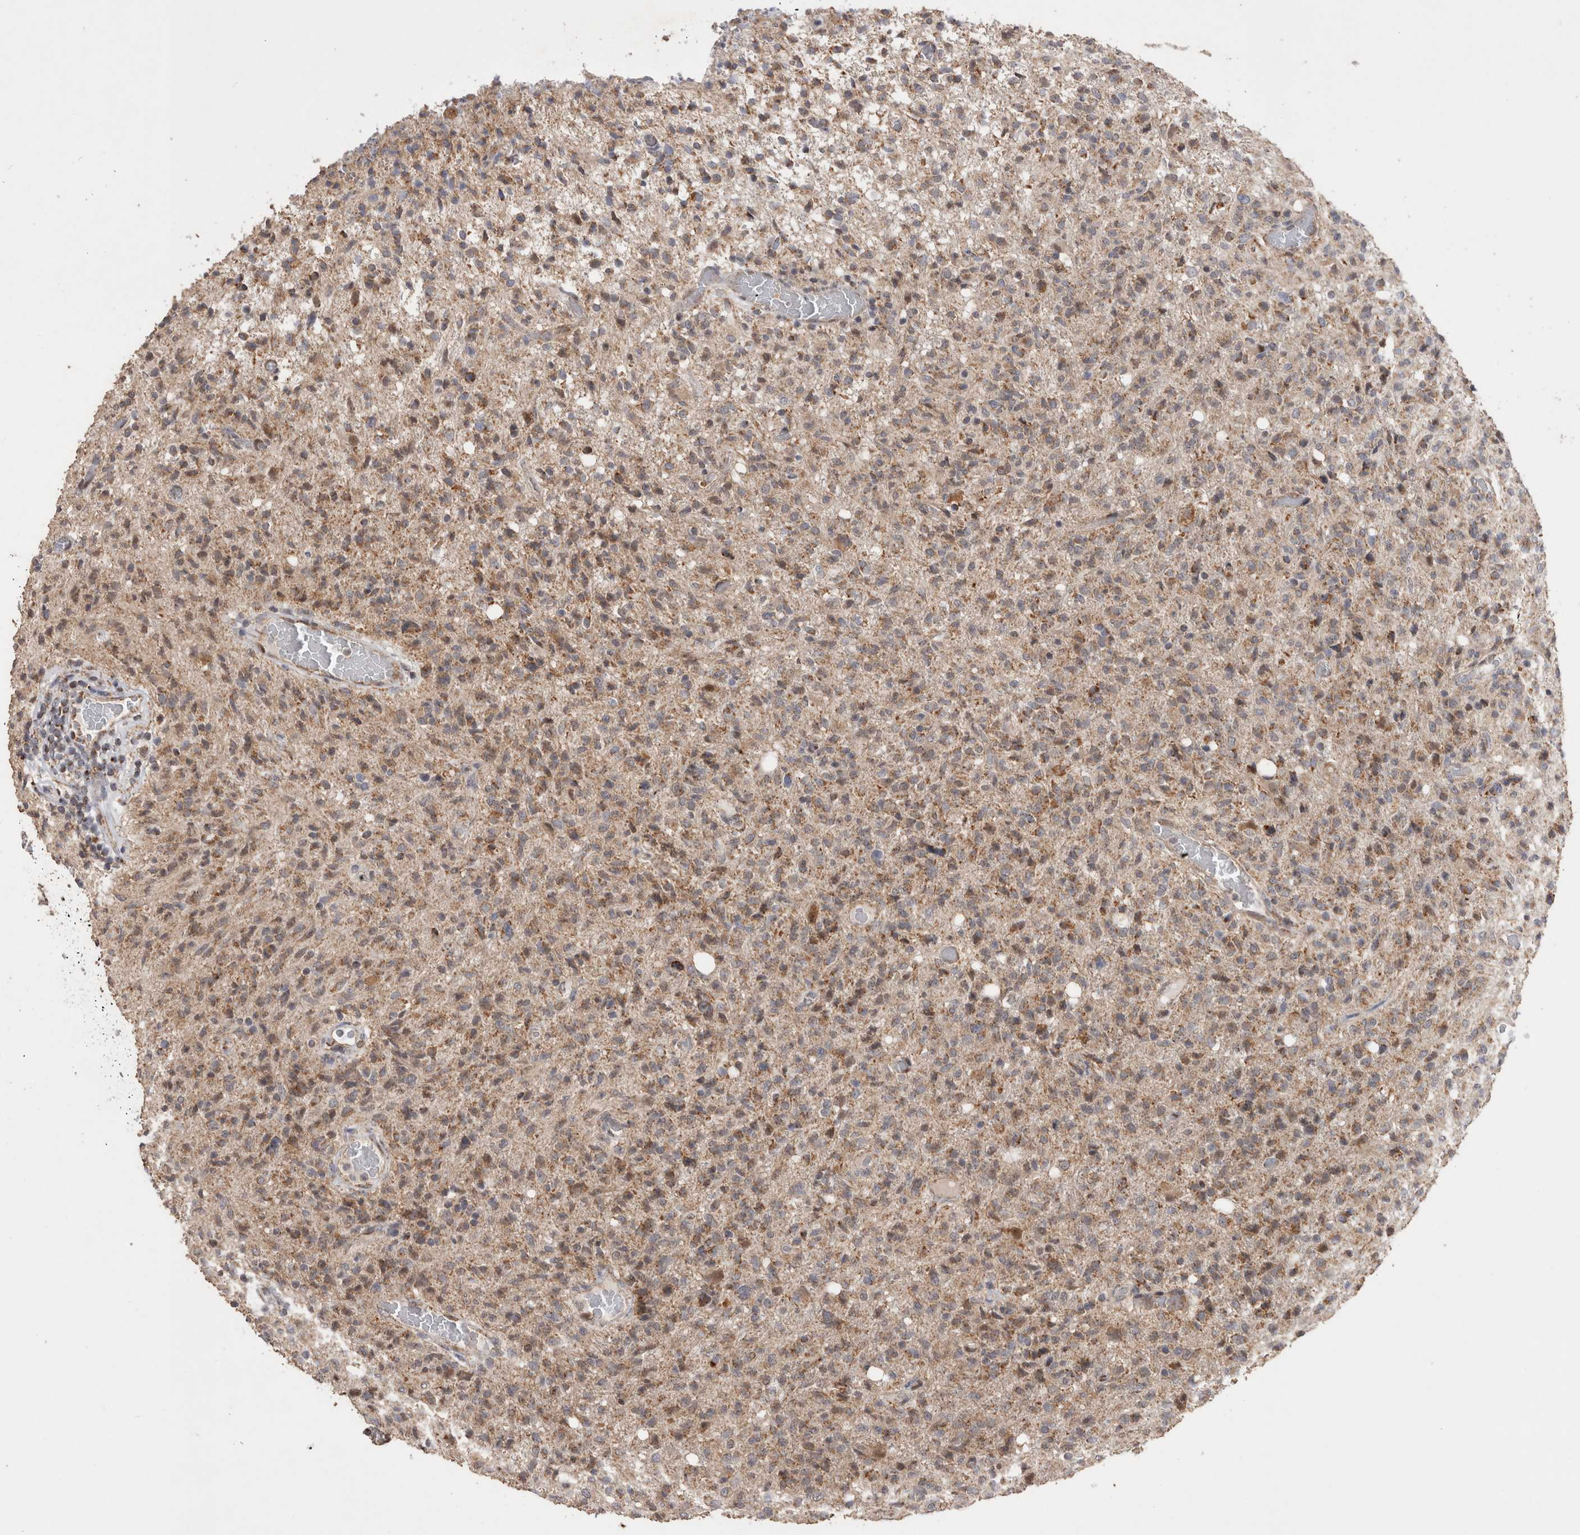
{"staining": {"intensity": "weak", "quantity": ">75%", "location": "cytoplasmic/membranous"}, "tissue": "glioma", "cell_type": "Tumor cells", "image_type": "cancer", "snomed": [{"axis": "morphology", "description": "Glioma, malignant, High grade"}, {"axis": "topography", "description": "Brain"}], "caption": "Human glioma stained with a protein marker shows weak staining in tumor cells.", "gene": "MRPL37", "patient": {"sex": "female", "age": 57}}